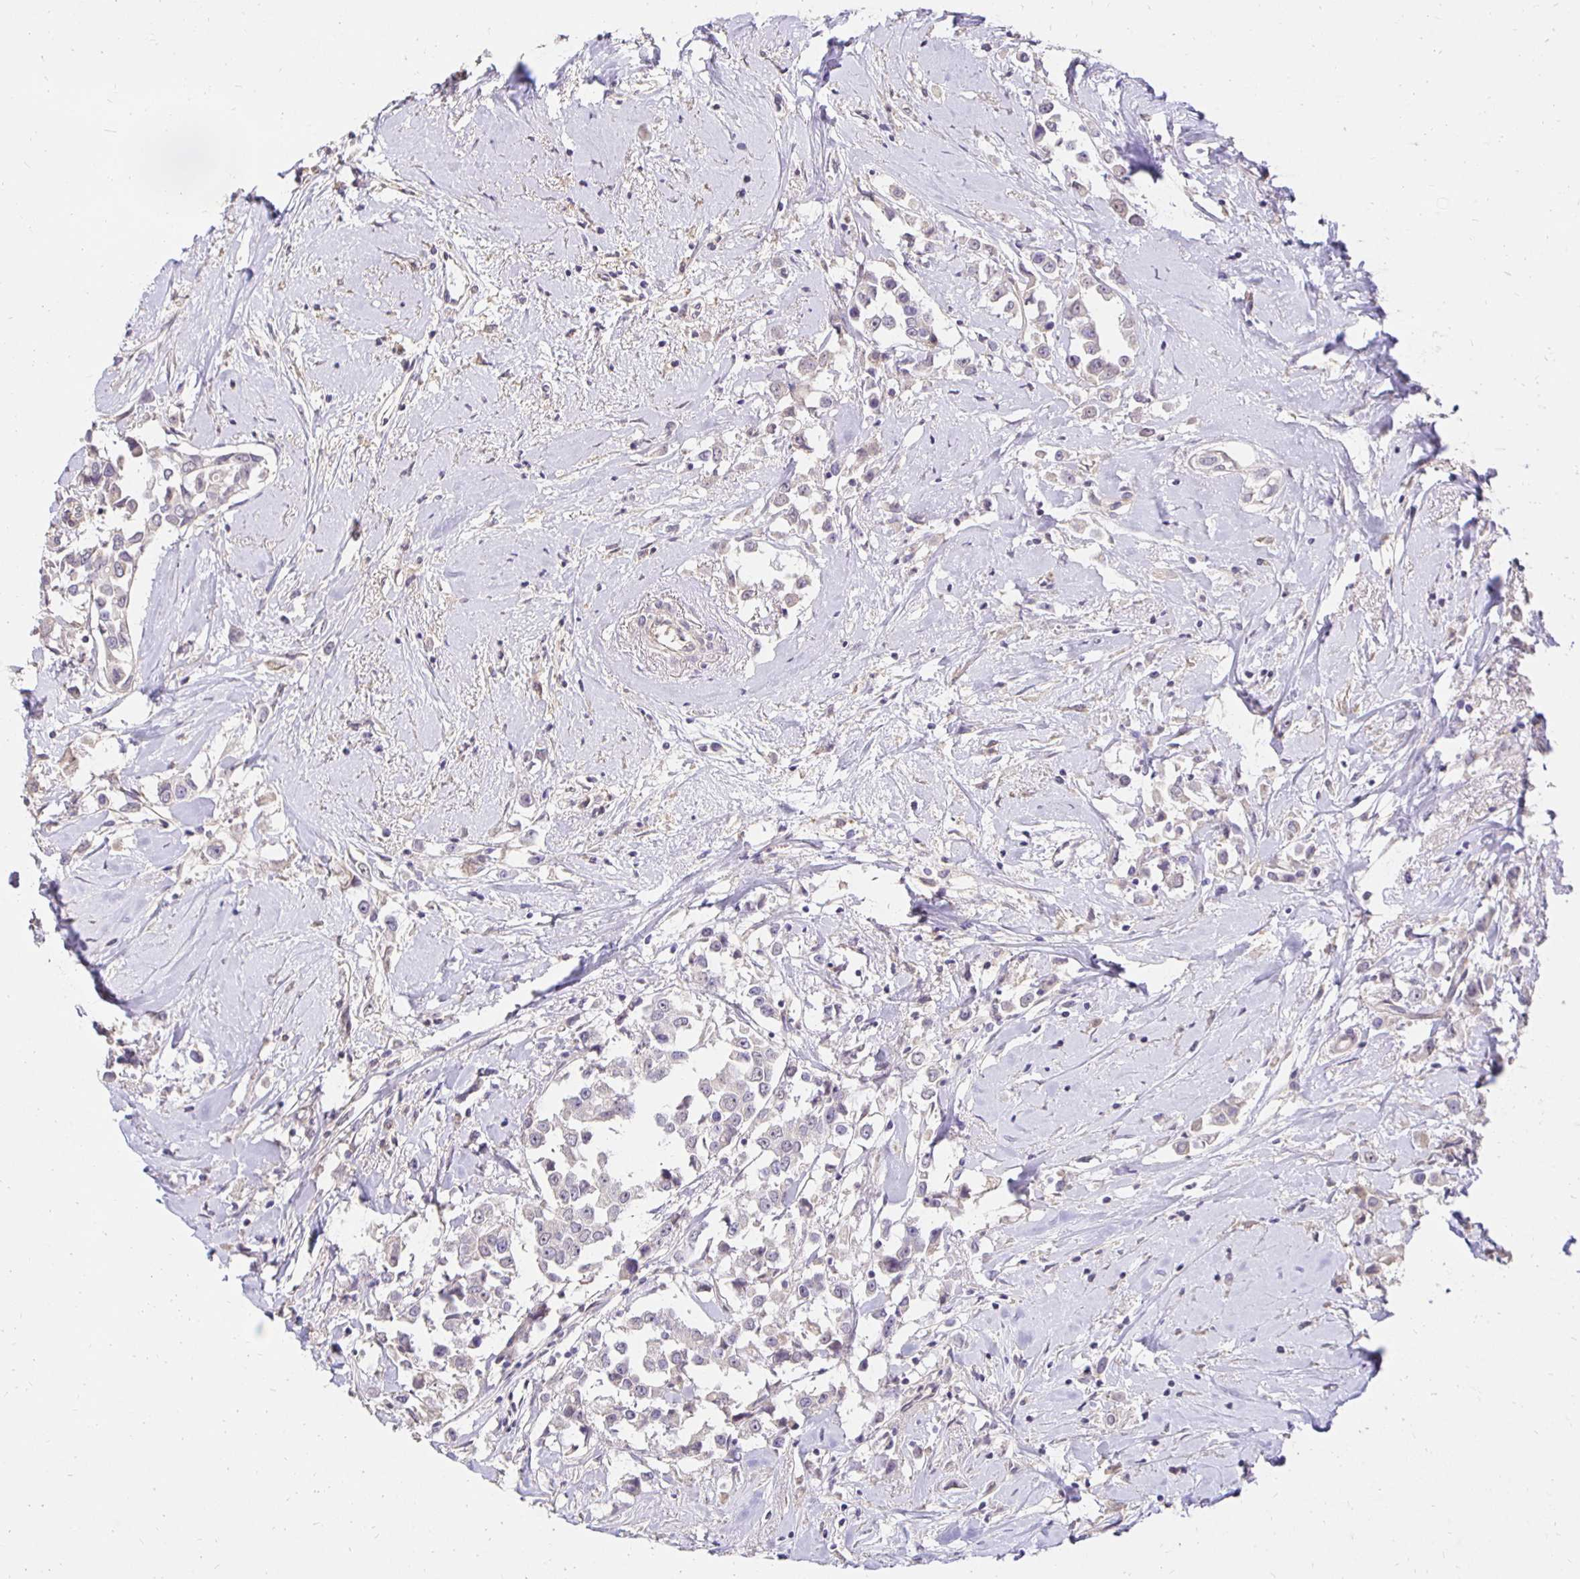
{"staining": {"intensity": "negative", "quantity": "none", "location": "none"}, "tissue": "breast cancer", "cell_type": "Tumor cells", "image_type": "cancer", "snomed": [{"axis": "morphology", "description": "Duct carcinoma"}, {"axis": "topography", "description": "Breast"}], "caption": "Tumor cells show no significant protein positivity in infiltrating ductal carcinoma (breast).", "gene": "PNPLA3", "patient": {"sex": "female", "age": 61}}